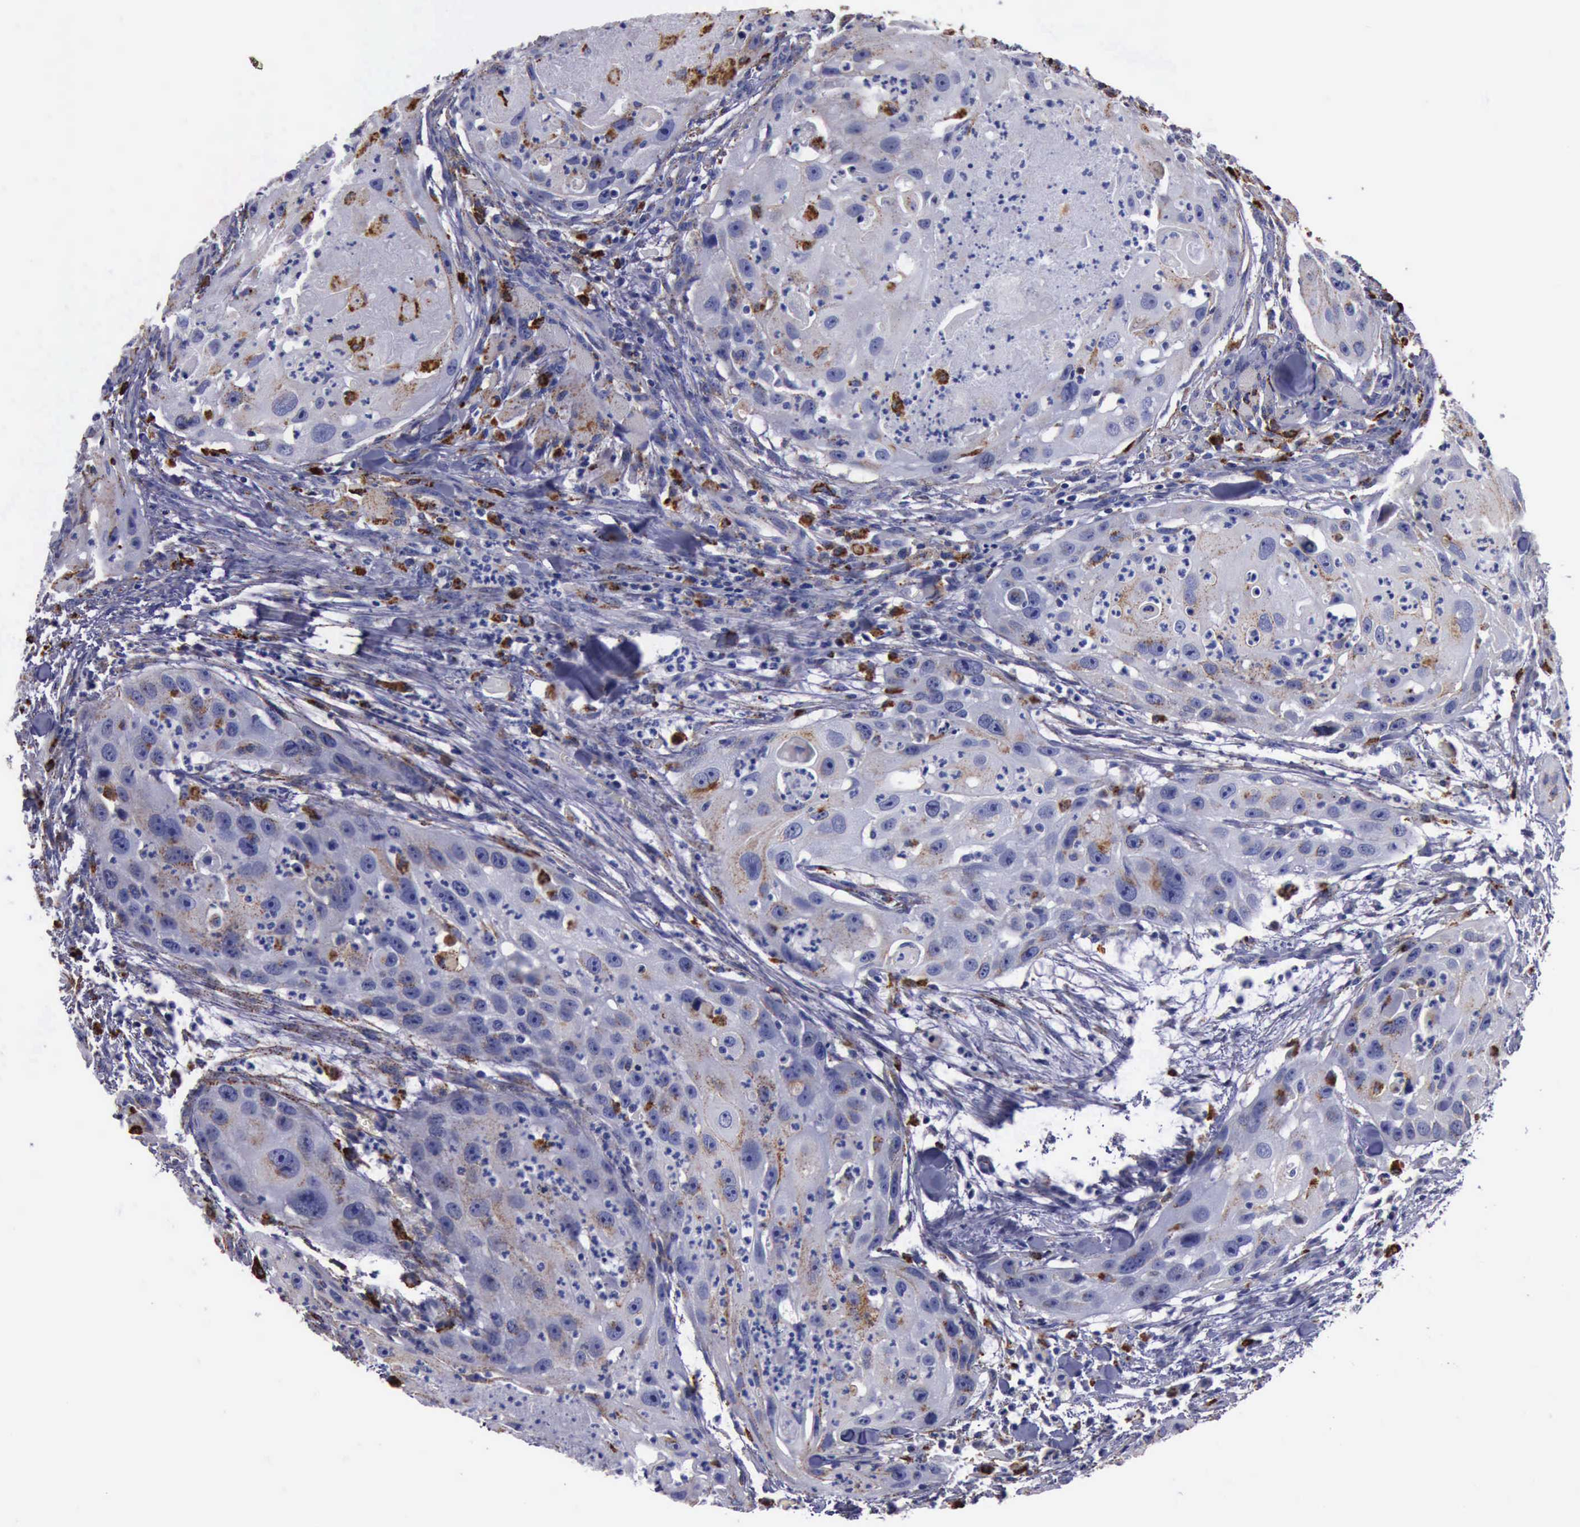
{"staining": {"intensity": "weak", "quantity": "<25%", "location": "cytoplasmic/membranous"}, "tissue": "head and neck cancer", "cell_type": "Tumor cells", "image_type": "cancer", "snomed": [{"axis": "morphology", "description": "Squamous cell carcinoma, NOS"}, {"axis": "topography", "description": "Head-Neck"}], "caption": "This image is of squamous cell carcinoma (head and neck) stained with immunohistochemistry (IHC) to label a protein in brown with the nuclei are counter-stained blue. There is no expression in tumor cells. The staining is performed using DAB (3,3'-diaminobenzidine) brown chromogen with nuclei counter-stained in using hematoxylin.", "gene": "CTSD", "patient": {"sex": "male", "age": 64}}